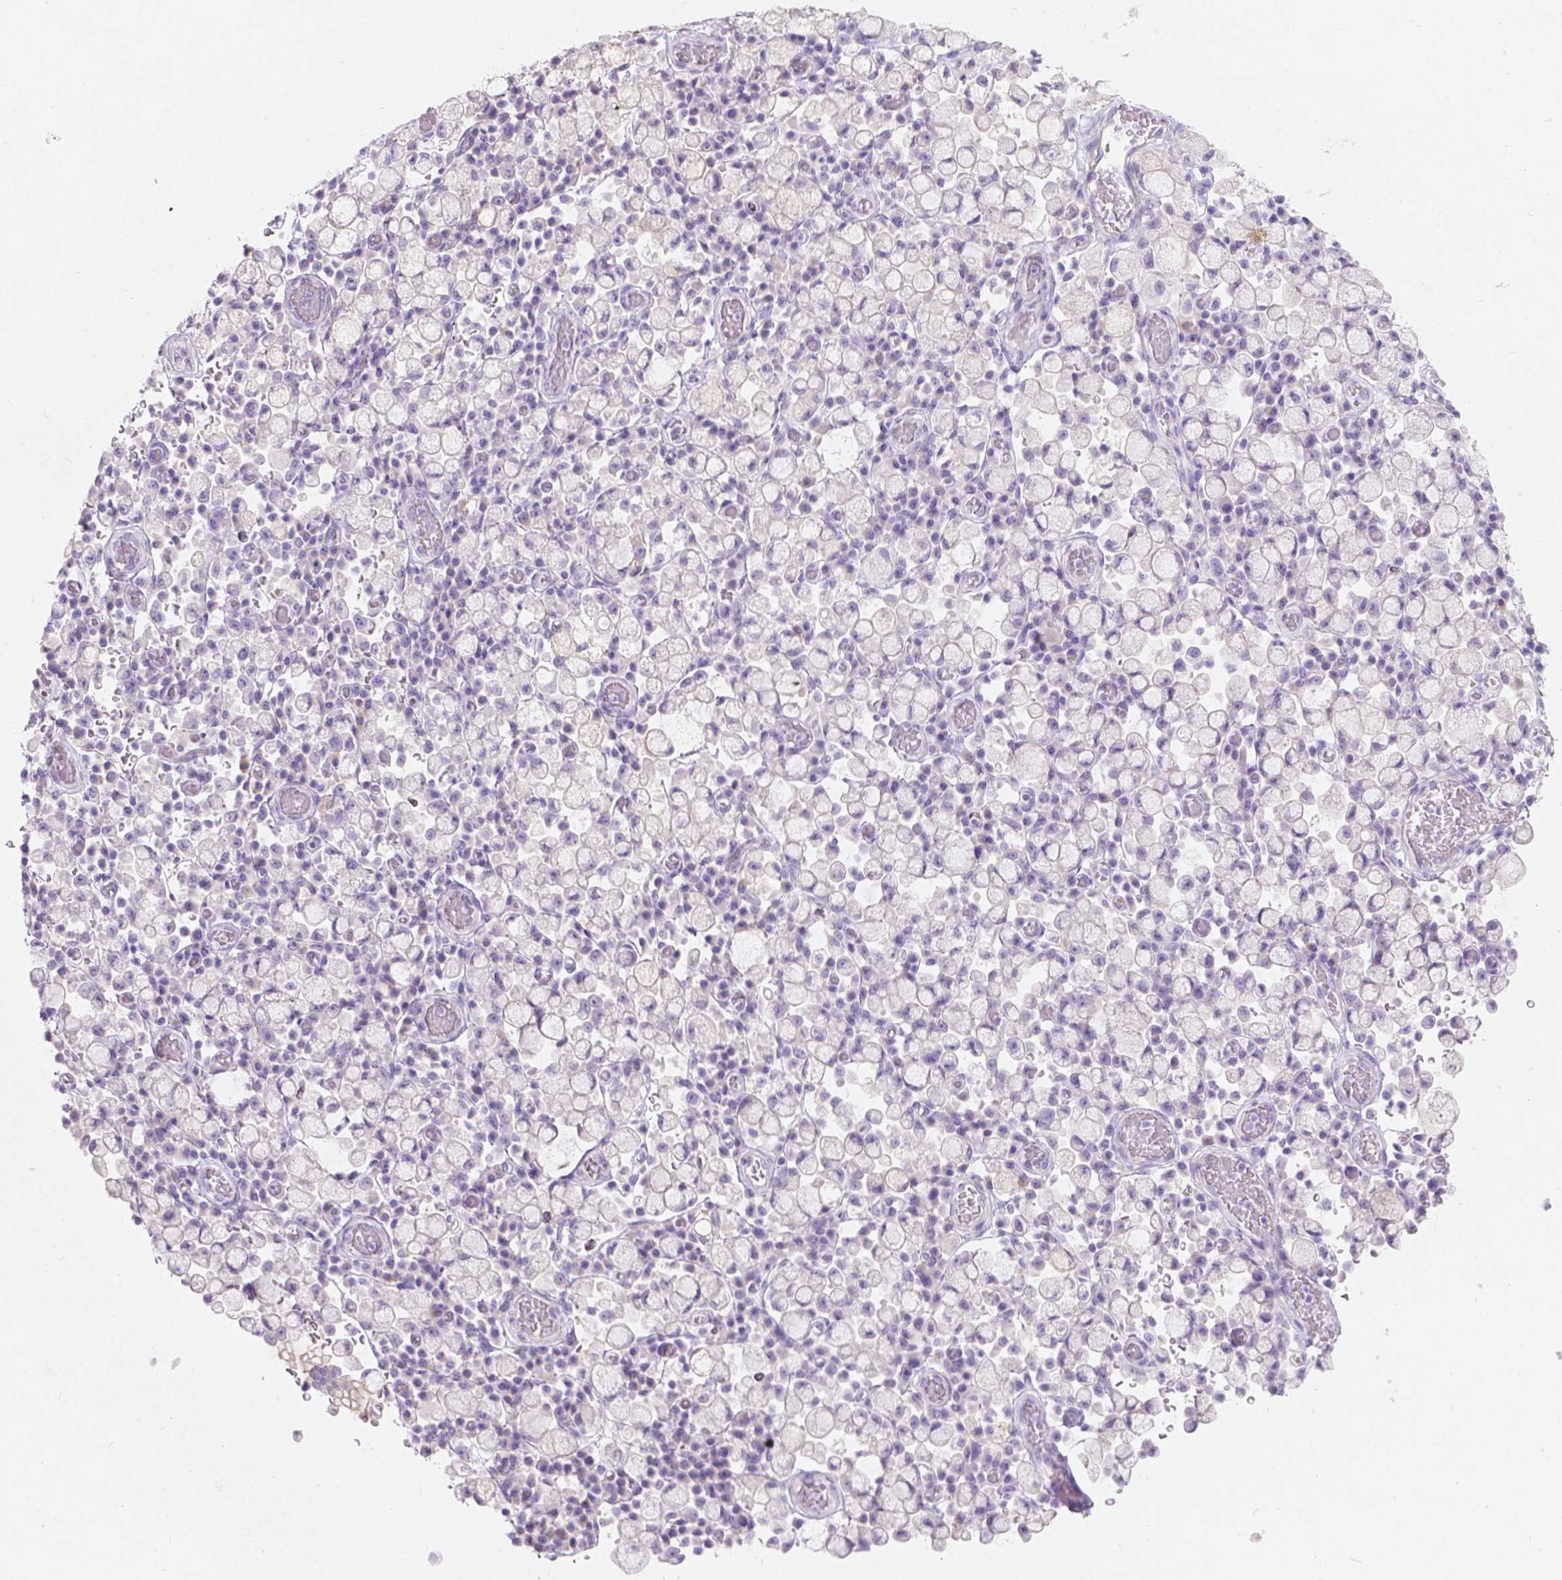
{"staining": {"intensity": "negative", "quantity": "none", "location": "none"}, "tissue": "stomach cancer", "cell_type": "Tumor cells", "image_type": "cancer", "snomed": [{"axis": "morphology", "description": "Adenocarcinoma, NOS"}, {"axis": "topography", "description": "Stomach"}], "caption": "Tumor cells show no significant positivity in adenocarcinoma (stomach).", "gene": "GAL3ST2", "patient": {"sex": "male", "age": 58}}